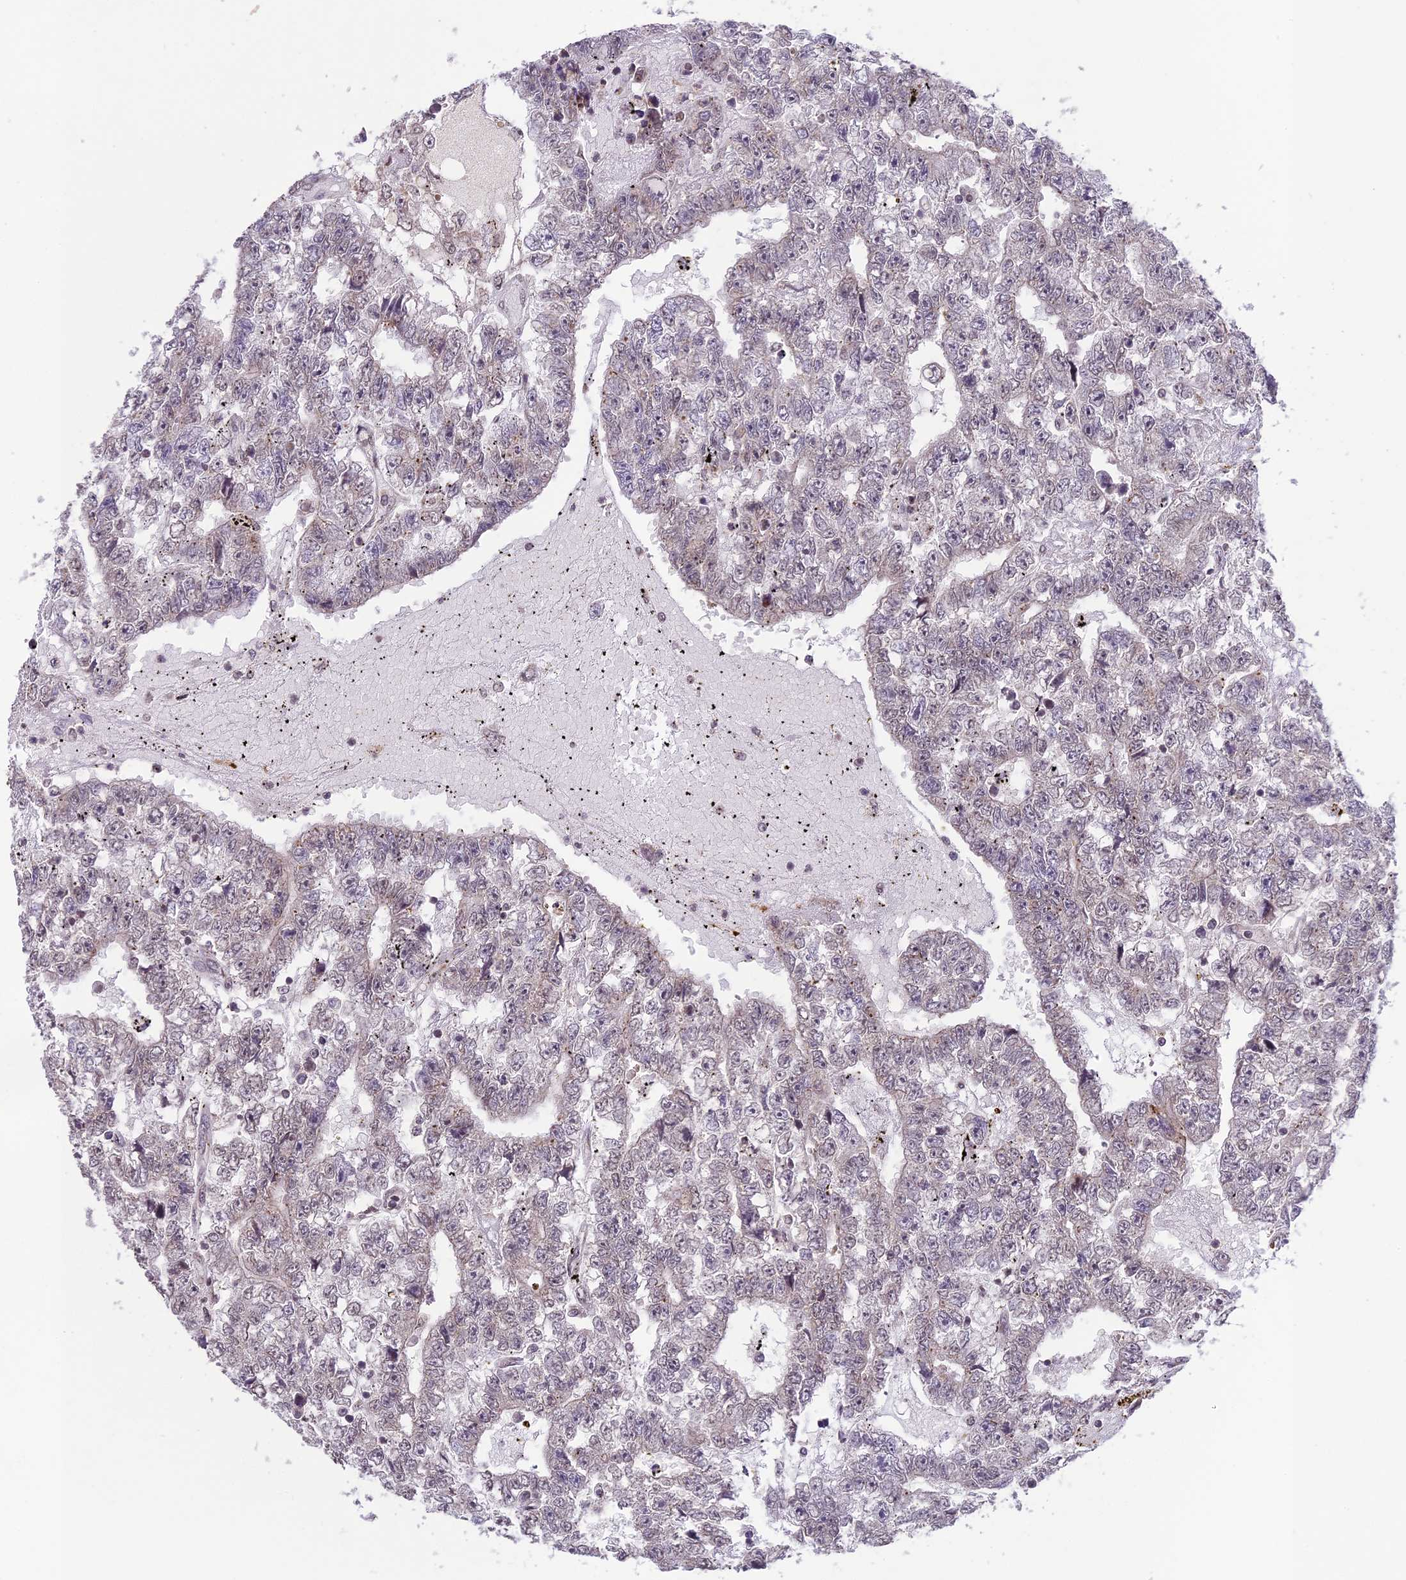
{"staining": {"intensity": "negative", "quantity": "none", "location": "none"}, "tissue": "testis cancer", "cell_type": "Tumor cells", "image_type": "cancer", "snomed": [{"axis": "morphology", "description": "Carcinoma, Embryonal, NOS"}, {"axis": "topography", "description": "Testis"}], "caption": "Micrograph shows no protein expression in tumor cells of testis embryonal carcinoma tissue.", "gene": "ERG28", "patient": {"sex": "male", "age": 25}}